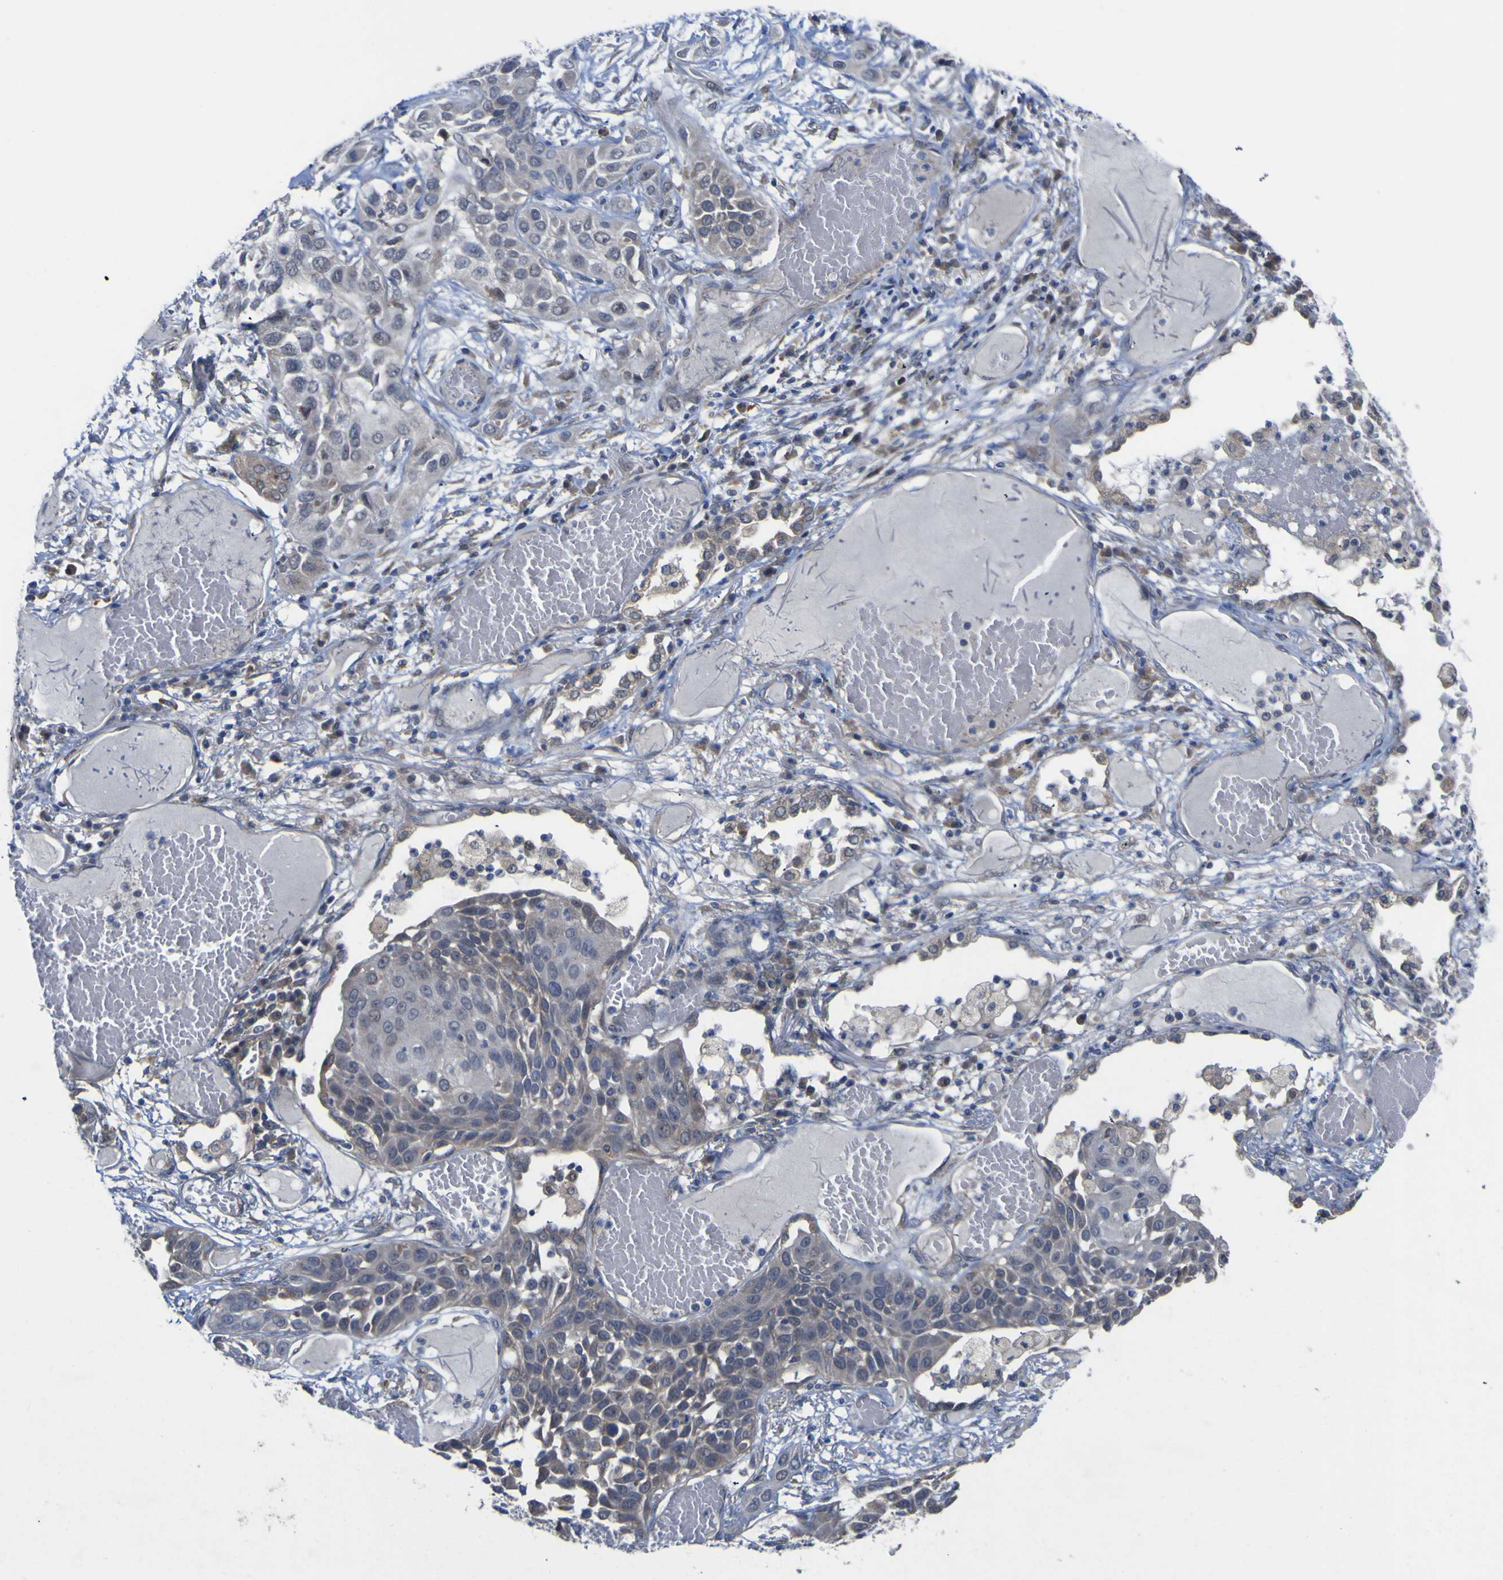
{"staining": {"intensity": "negative", "quantity": "none", "location": "none"}, "tissue": "lung cancer", "cell_type": "Tumor cells", "image_type": "cancer", "snomed": [{"axis": "morphology", "description": "Squamous cell carcinoma, NOS"}, {"axis": "topography", "description": "Lung"}], "caption": "Tumor cells are negative for brown protein staining in lung squamous cell carcinoma.", "gene": "TNFRSF11A", "patient": {"sex": "male", "age": 71}}